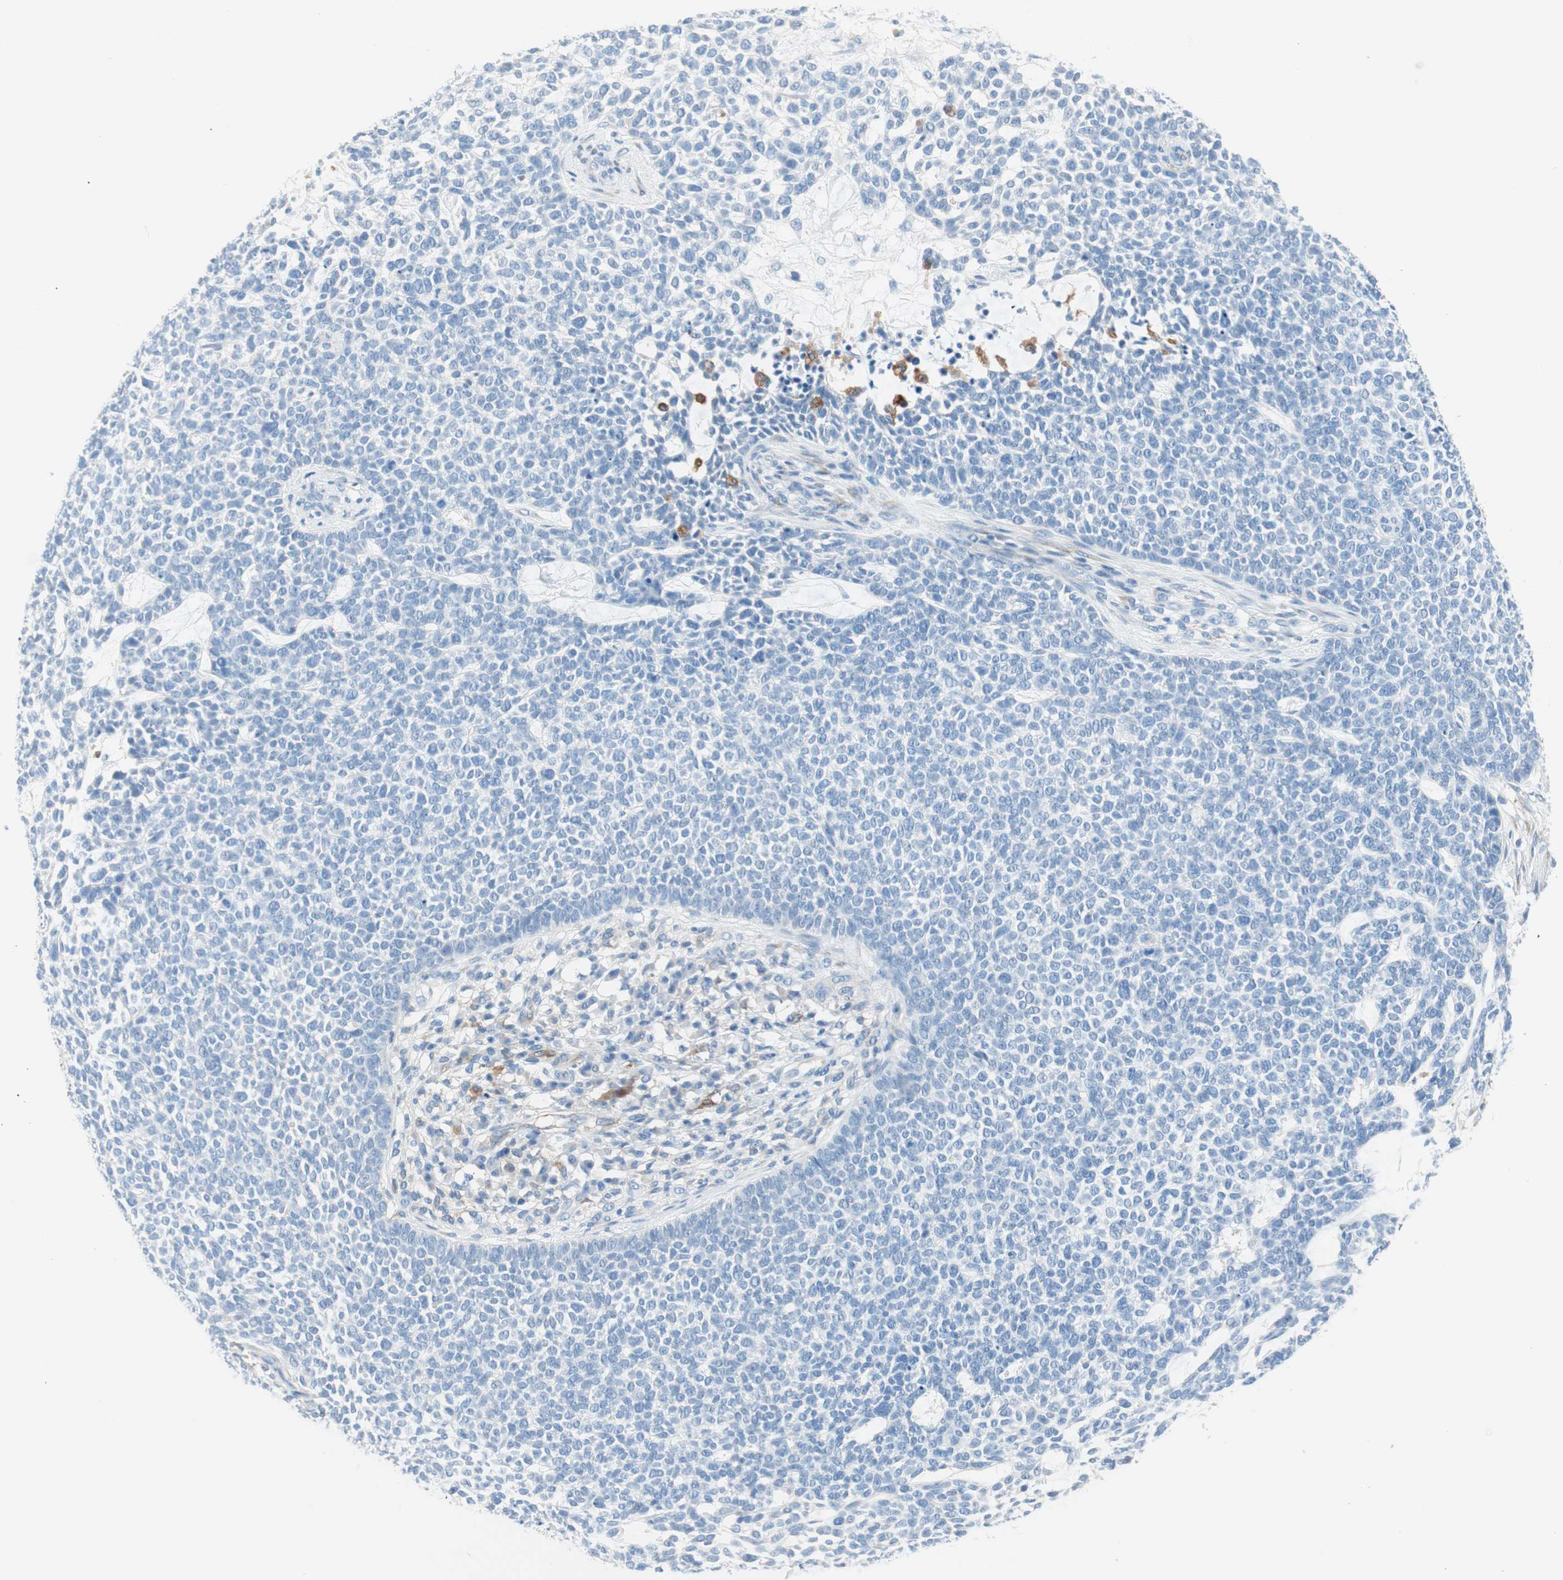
{"staining": {"intensity": "negative", "quantity": "none", "location": "none"}, "tissue": "skin cancer", "cell_type": "Tumor cells", "image_type": "cancer", "snomed": [{"axis": "morphology", "description": "Basal cell carcinoma"}, {"axis": "topography", "description": "Skin"}], "caption": "Protein analysis of skin basal cell carcinoma exhibits no significant staining in tumor cells.", "gene": "GLUL", "patient": {"sex": "female", "age": 84}}